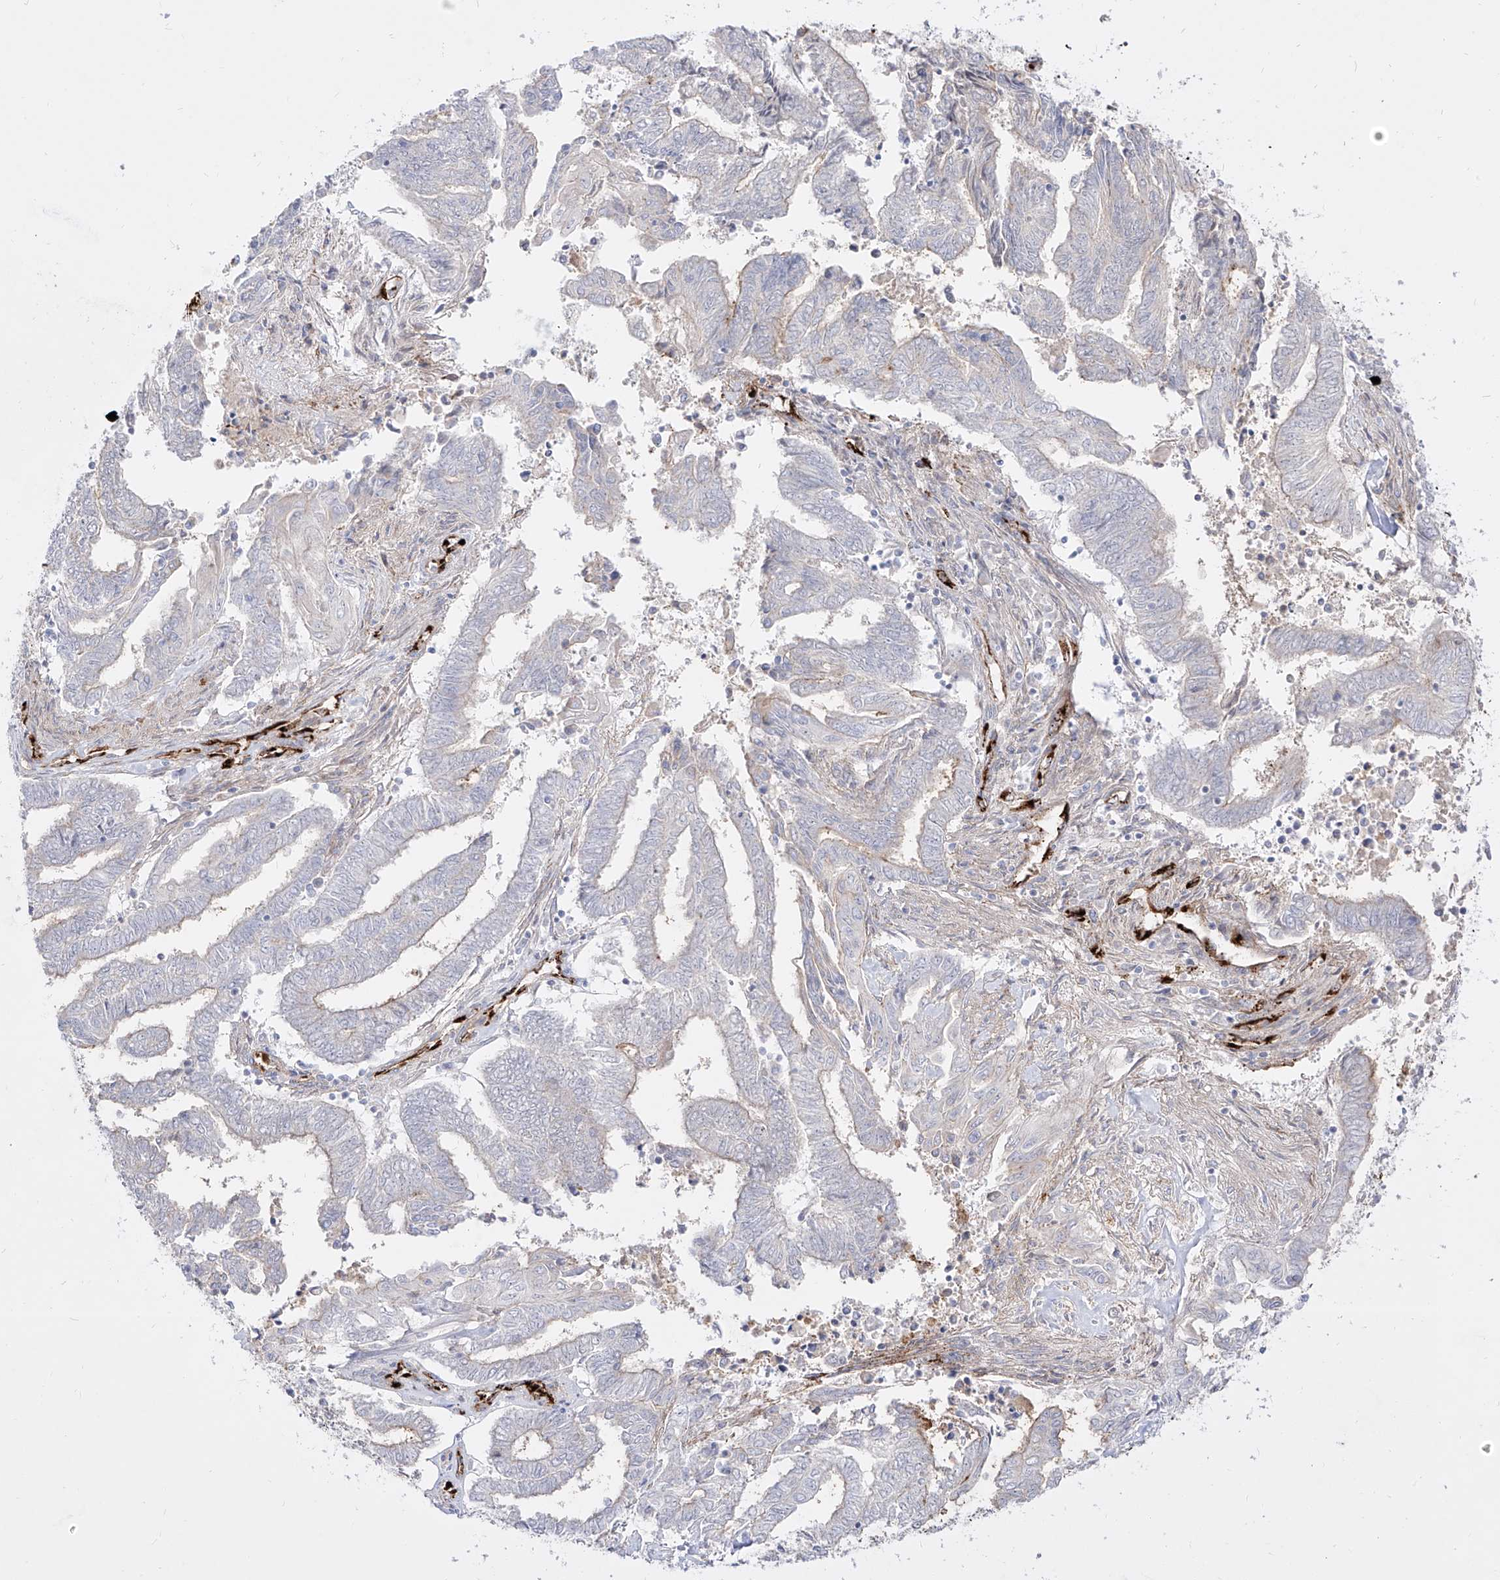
{"staining": {"intensity": "moderate", "quantity": "<25%", "location": "cytoplasmic/membranous"}, "tissue": "endometrial cancer", "cell_type": "Tumor cells", "image_type": "cancer", "snomed": [{"axis": "morphology", "description": "Adenocarcinoma, NOS"}, {"axis": "topography", "description": "Uterus"}, {"axis": "topography", "description": "Endometrium"}], "caption": "Endometrial cancer (adenocarcinoma) tissue shows moderate cytoplasmic/membranous positivity in approximately <25% of tumor cells, visualized by immunohistochemistry. Ihc stains the protein in brown and the nuclei are stained blue.", "gene": "ZGRF1", "patient": {"sex": "female", "age": 70}}